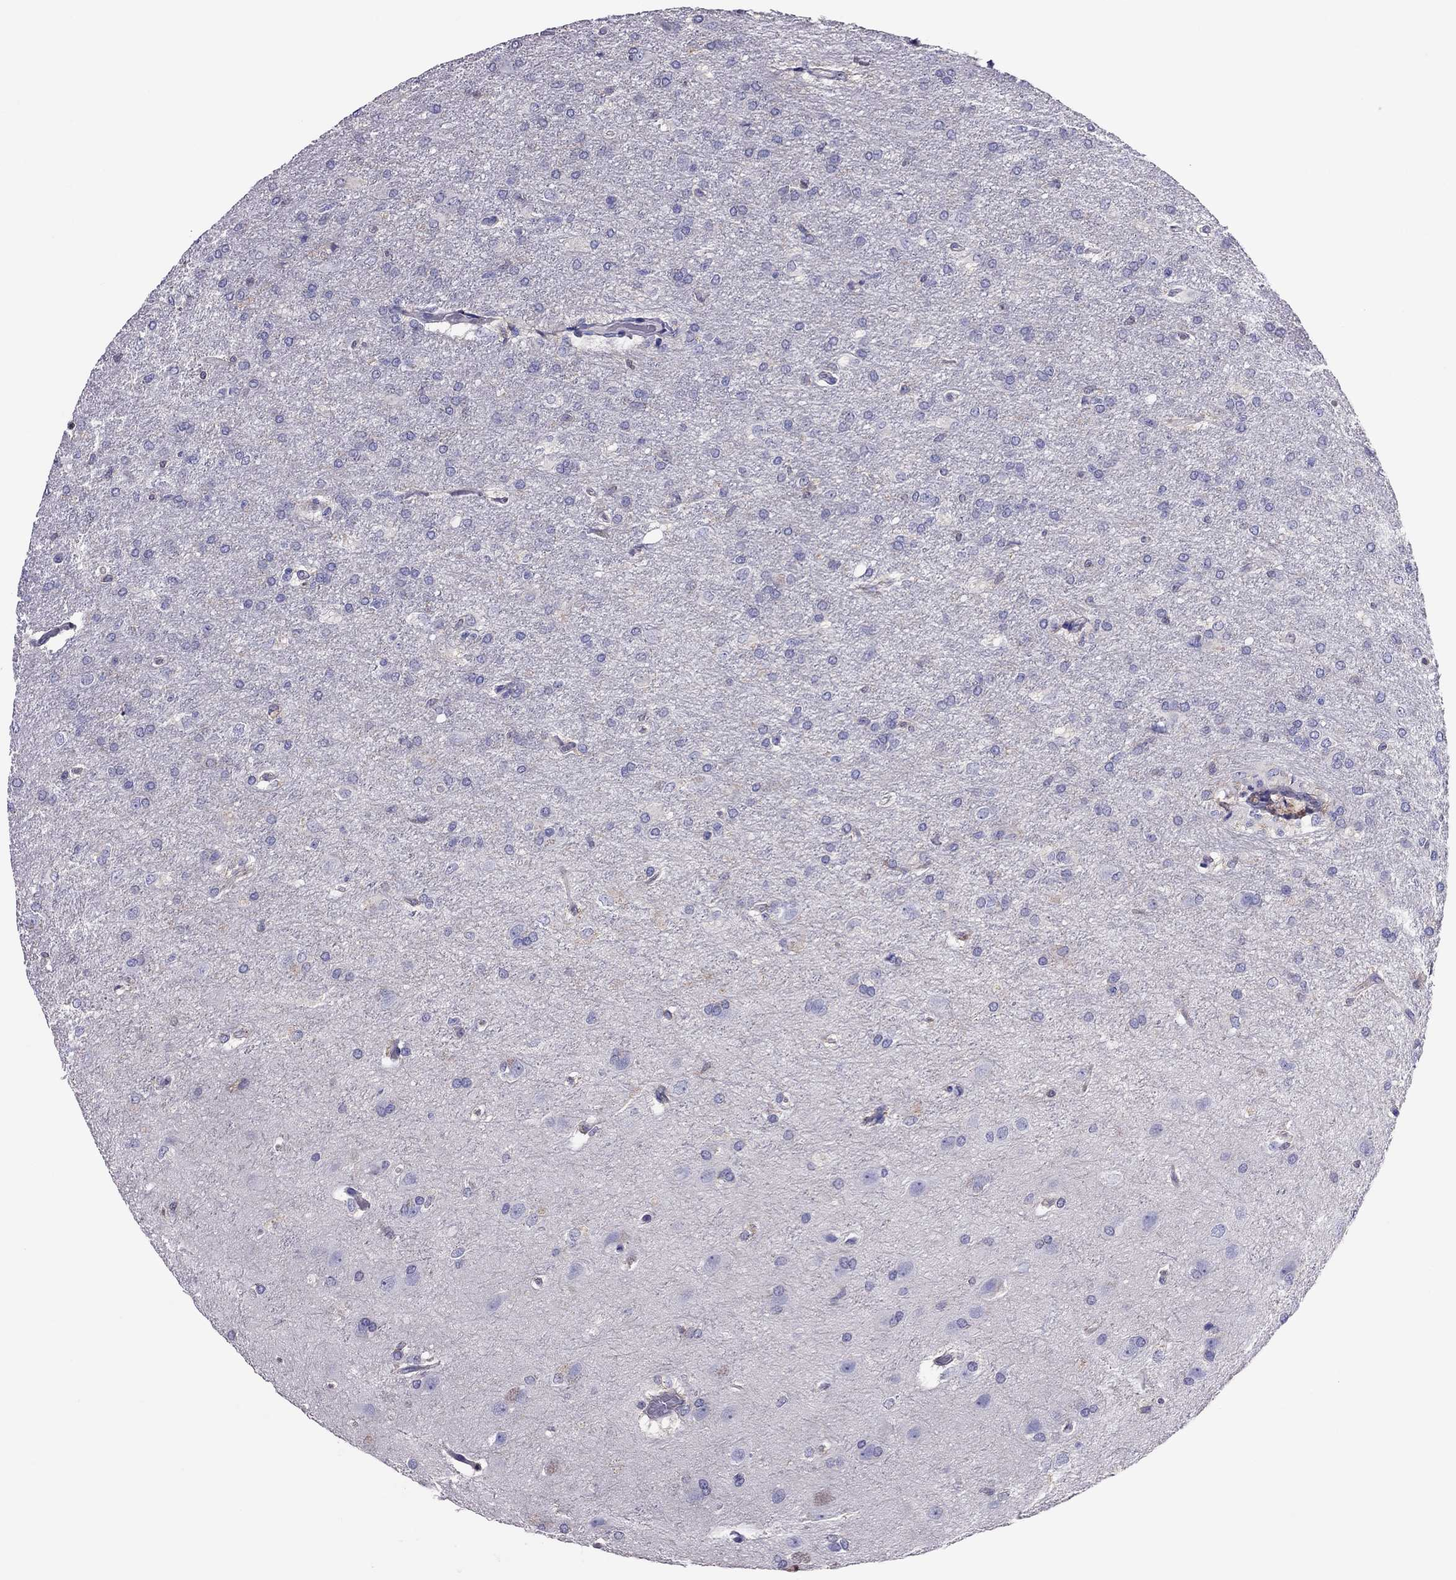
{"staining": {"intensity": "negative", "quantity": "none", "location": "none"}, "tissue": "glioma", "cell_type": "Tumor cells", "image_type": "cancer", "snomed": [{"axis": "morphology", "description": "Glioma, malignant, High grade"}, {"axis": "topography", "description": "Brain"}], "caption": "An immunohistochemistry (IHC) micrograph of glioma is shown. There is no staining in tumor cells of glioma.", "gene": "TEX22", "patient": {"sex": "male", "age": 68}}